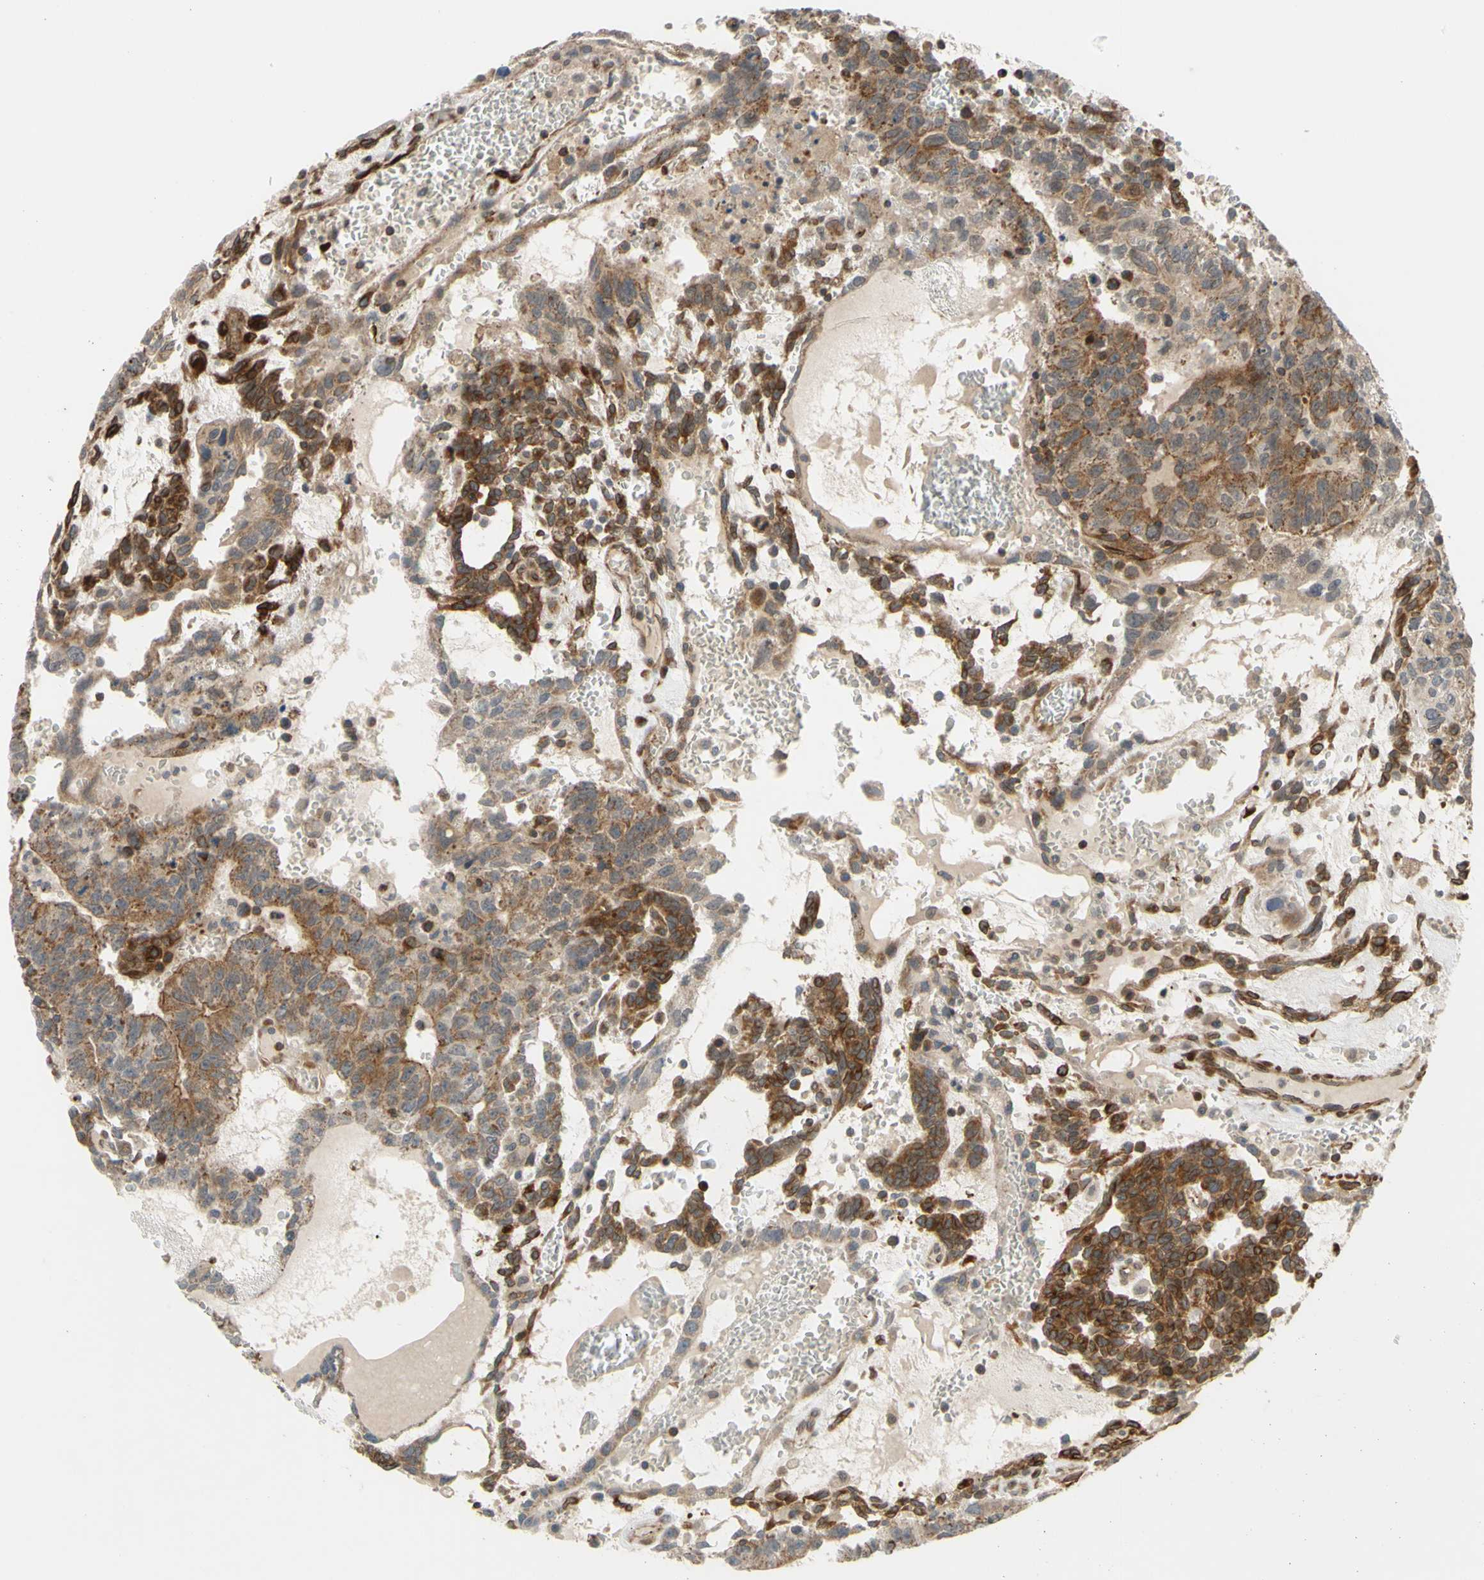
{"staining": {"intensity": "moderate", "quantity": ">75%", "location": "cytoplasmic/membranous"}, "tissue": "testis cancer", "cell_type": "Tumor cells", "image_type": "cancer", "snomed": [{"axis": "morphology", "description": "Seminoma, NOS"}, {"axis": "morphology", "description": "Carcinoma, Embryonal, NOS"}, {"axis": "topography", "description": "Testis"}], "caption": "Immunohistochemical staining of human testis cancer shows medium levels of moderate cytoplasmic/membranous positivity in about >75% of tumor cells. The staining was performed using DAB to visualize the protein expression in brown, while the nuclei were stained in blue with hematoxylin (Magnification: 20x).", "gene": "PRAF2", "patient": {"sex": "male", "age": 52}}